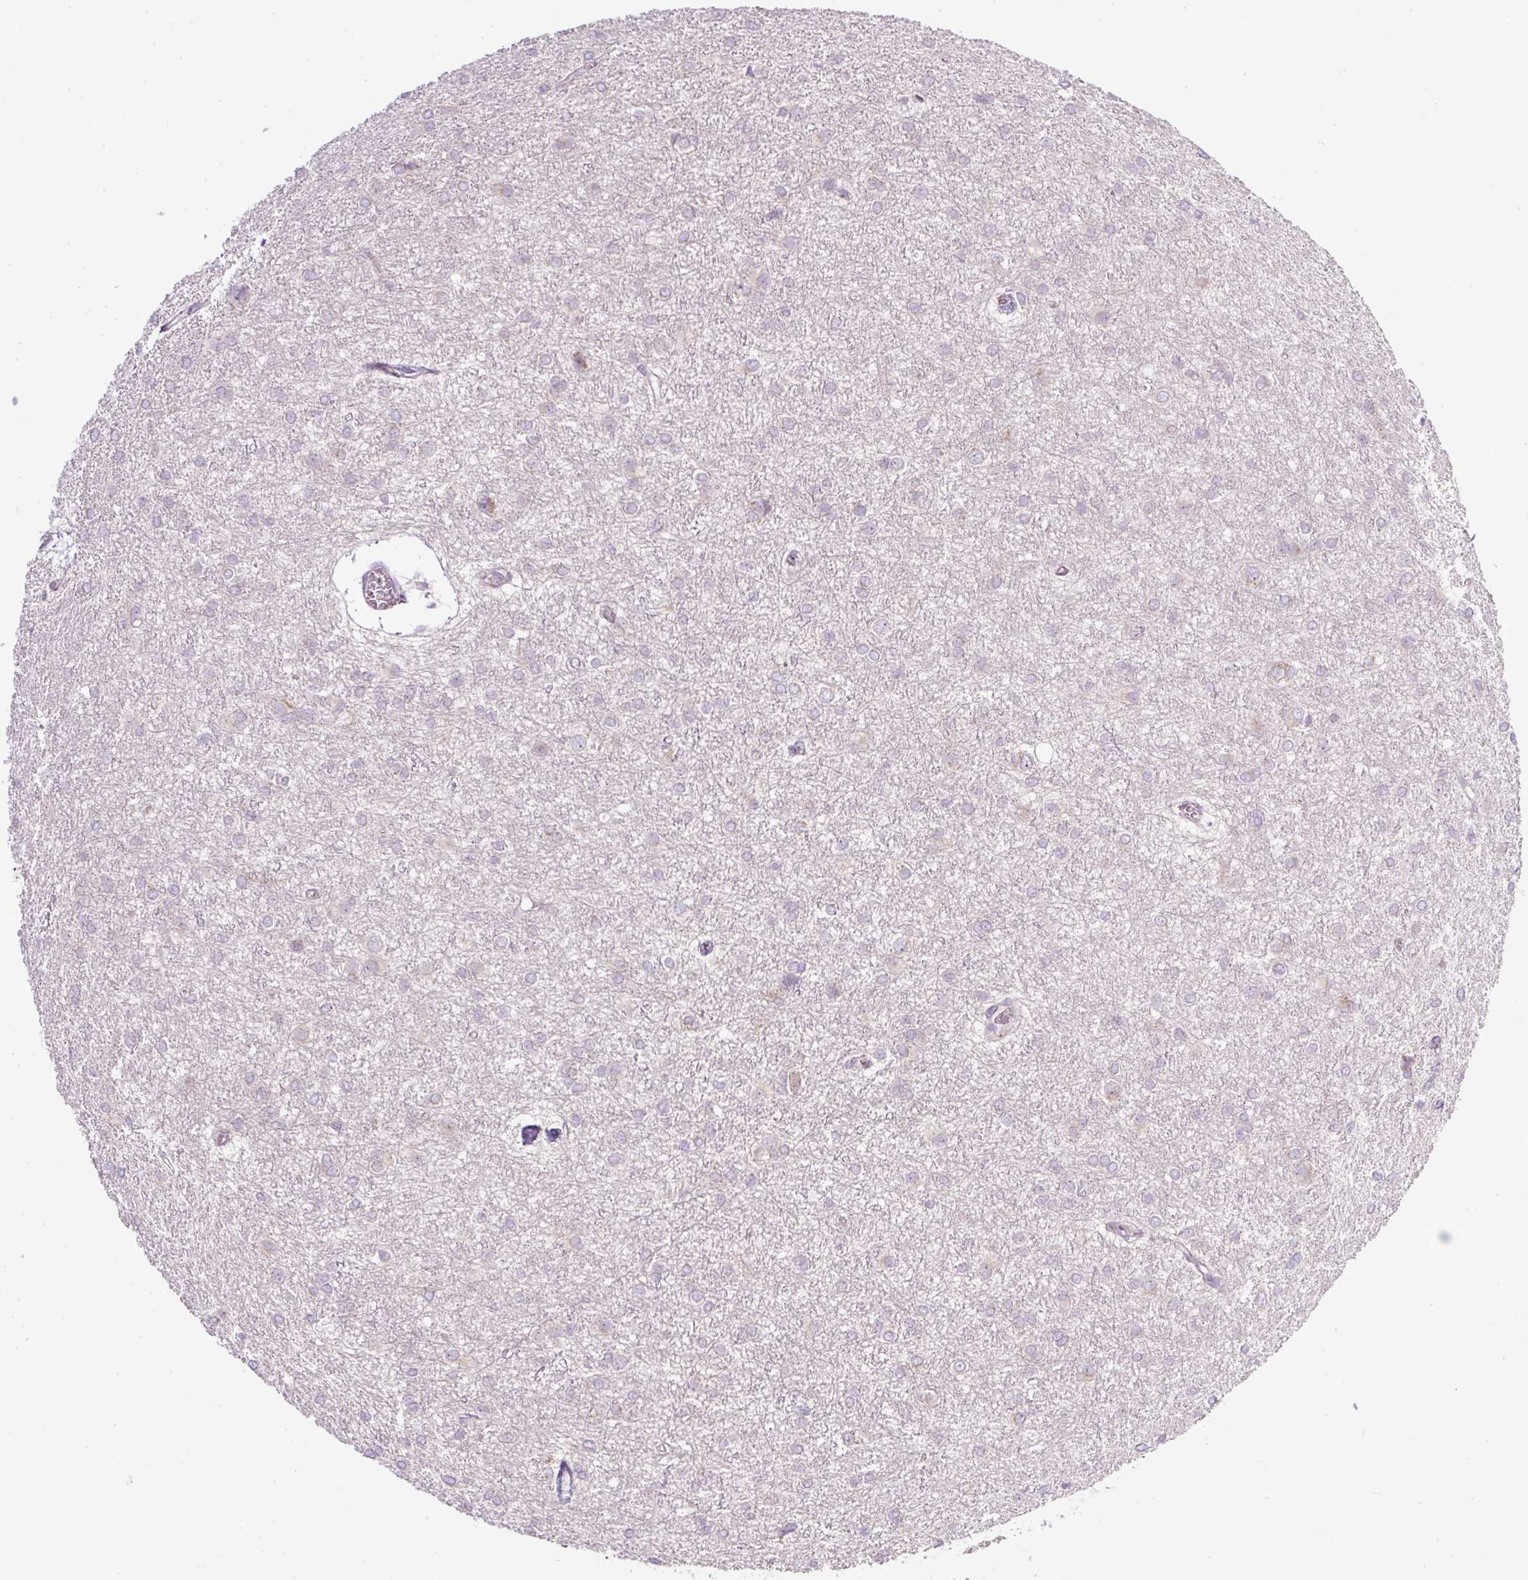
{"staining": {"intensity": "negative", "quantity": "none", "location": "none"}, "tissue": "glioma", "cell_type": "Tumor cells", "image_type": "cancer", "snomed": [{"axis": "morphology", "description": "Glioma, malignant, High grade"}, {"axis": "topography", "description": "Brain"}], "caption": "Photomicrograph shows no protein positivity in tumor cells of glioma tissue. Brightfield microscopy of IHC stained with DAB (brown) and hematoxylin (blue), captured at high magnification.", "gene": "MLX", "patient": {"sex": "female", "age": 50}}